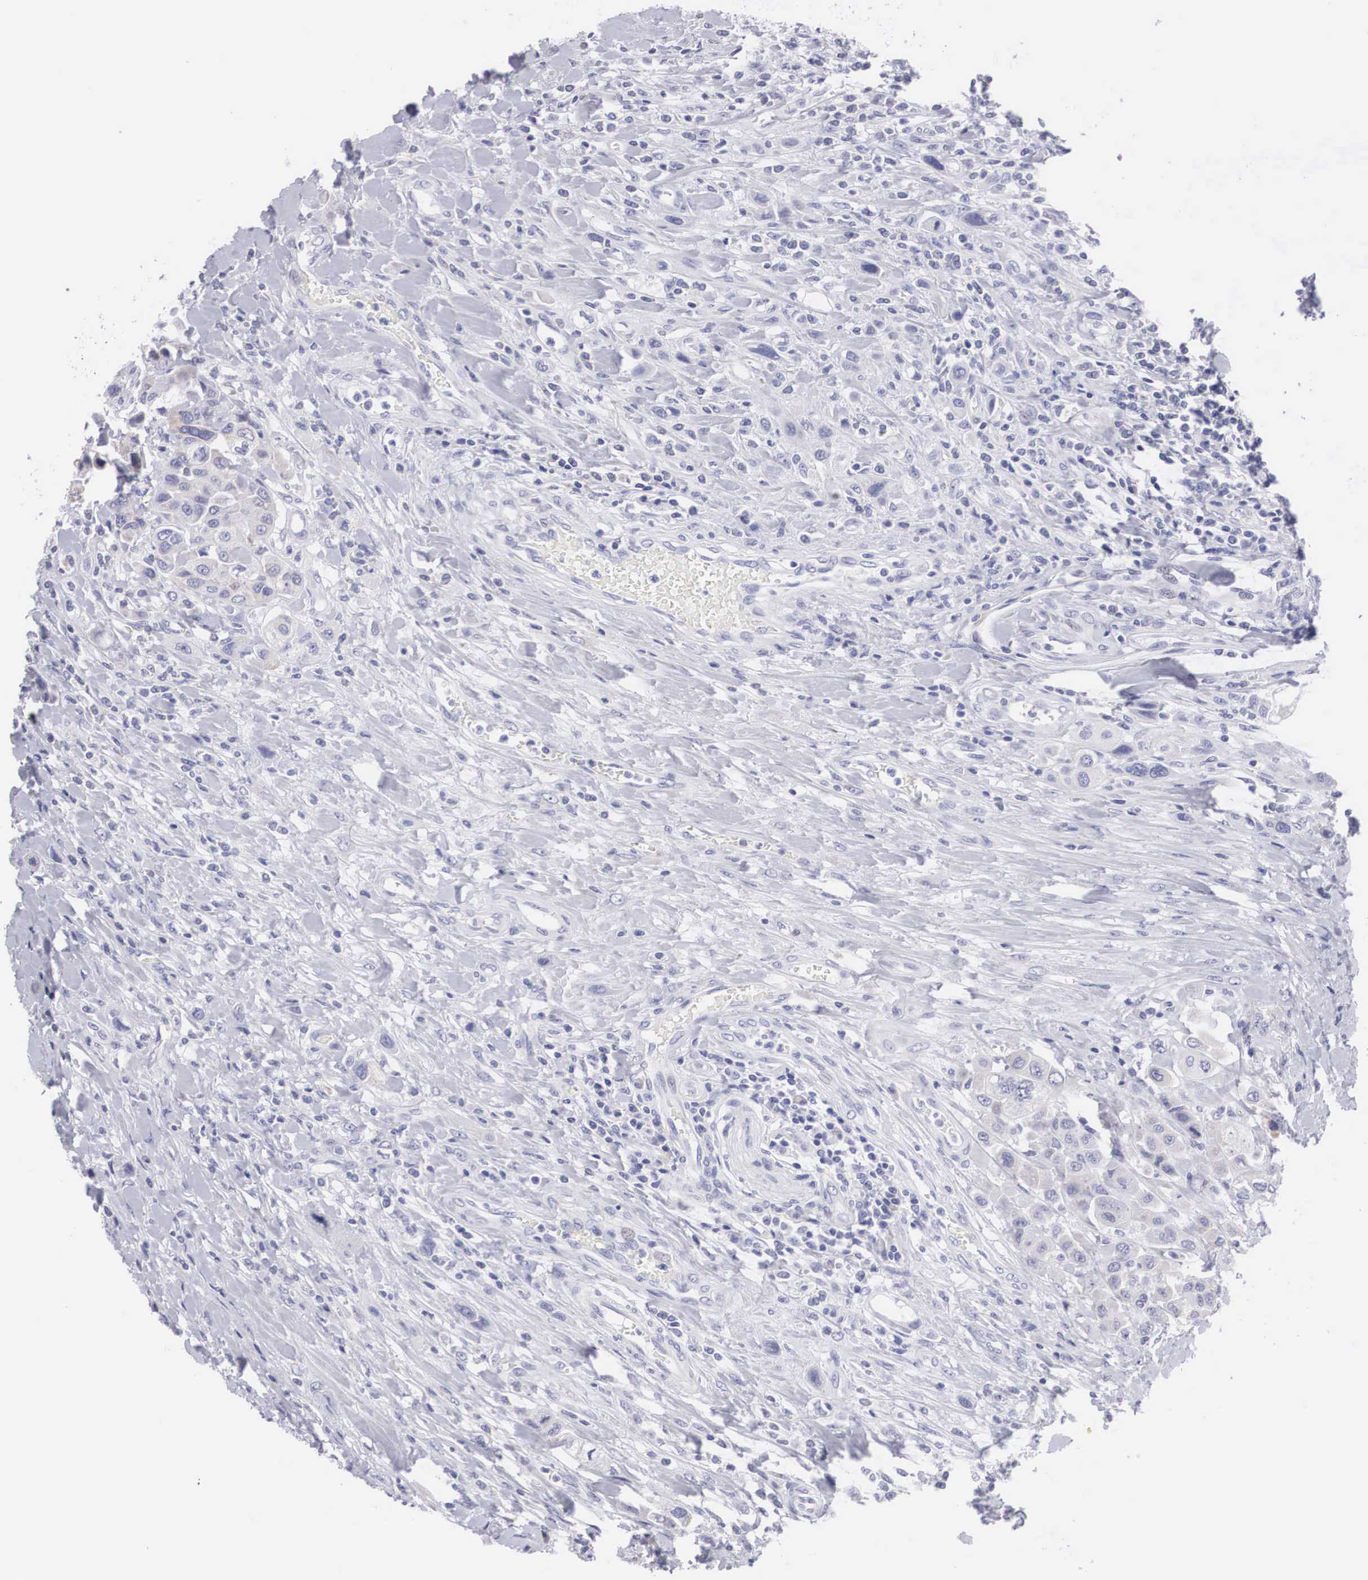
{"staining": {"intensity": "negative", "quantity": "none", "location": "none"}, "tissue": "urothelial cancer", "cell_type": "Tumor cells", "image_type": "cancer", "snomed": [{"axis": "morphology", "description": "Urothelial carcinoma, High grade"}, {"axis": "topography", "description": "Urinary bladder"}], "caption": "Urothelial cancer was stained to show a protein in brown. There is no significant staining in tumor cells.", "gene": "ARMCX3", "patient": {"sex": "male", "age": 50}}